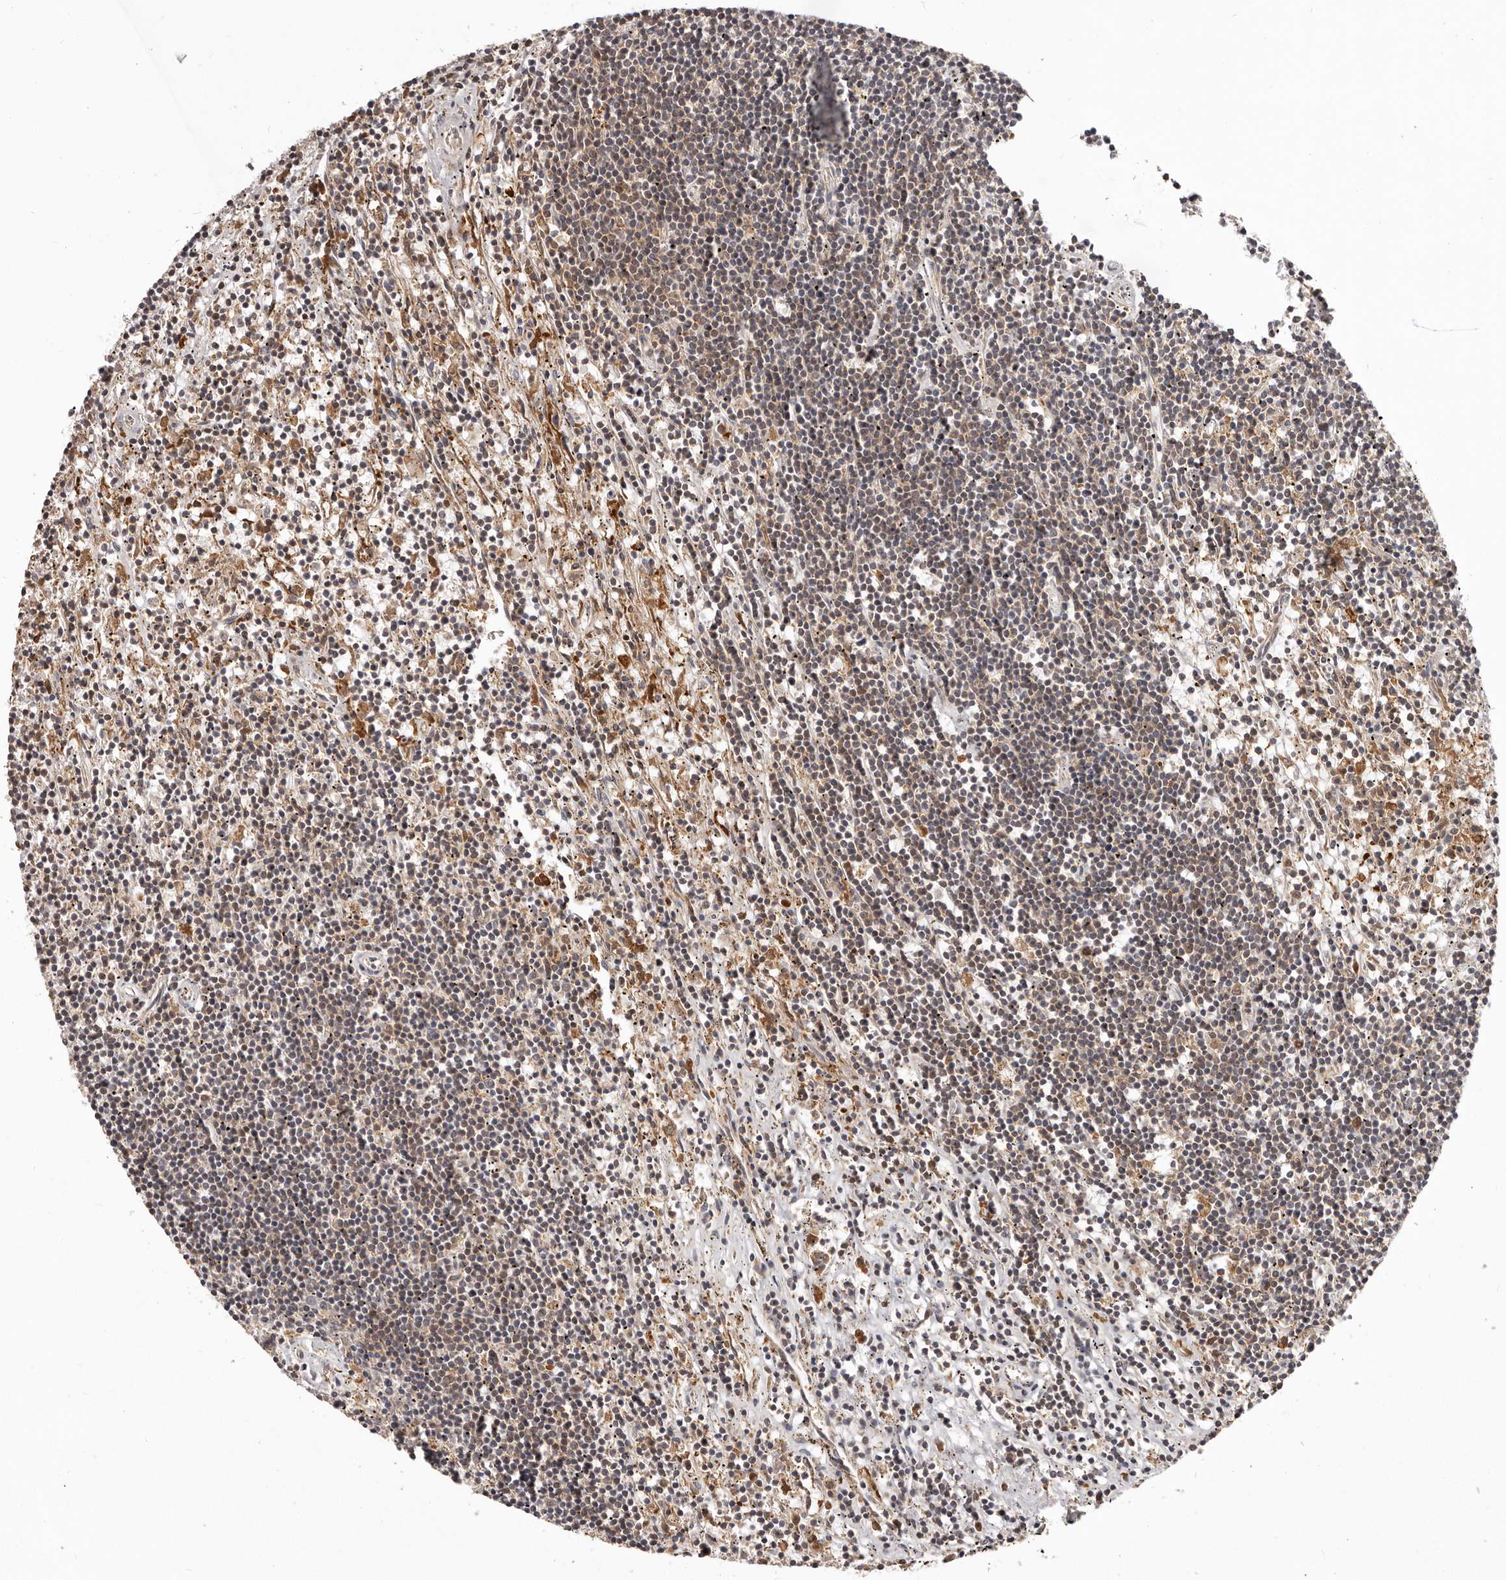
{"staining": {"intensity": "weak", "quantity": "<25%", "location": "cytoplasmic/membranous"}, "tissue": "lymphoma", "cell_type": "Tumor cells", "image_type": "cancer", "snomed": [{"axis": "morphology", "description": "Malignant lymphoma, non-Hodgkin's type, Low grade"}, {"axis": "topography", "description": "Spleen"}], "caption": "Immunohistochemistry of lymphoma reveals no positivity in tumor cells.", "gene": "RNF187", "patient": {"sex": "male", "age": 76}}